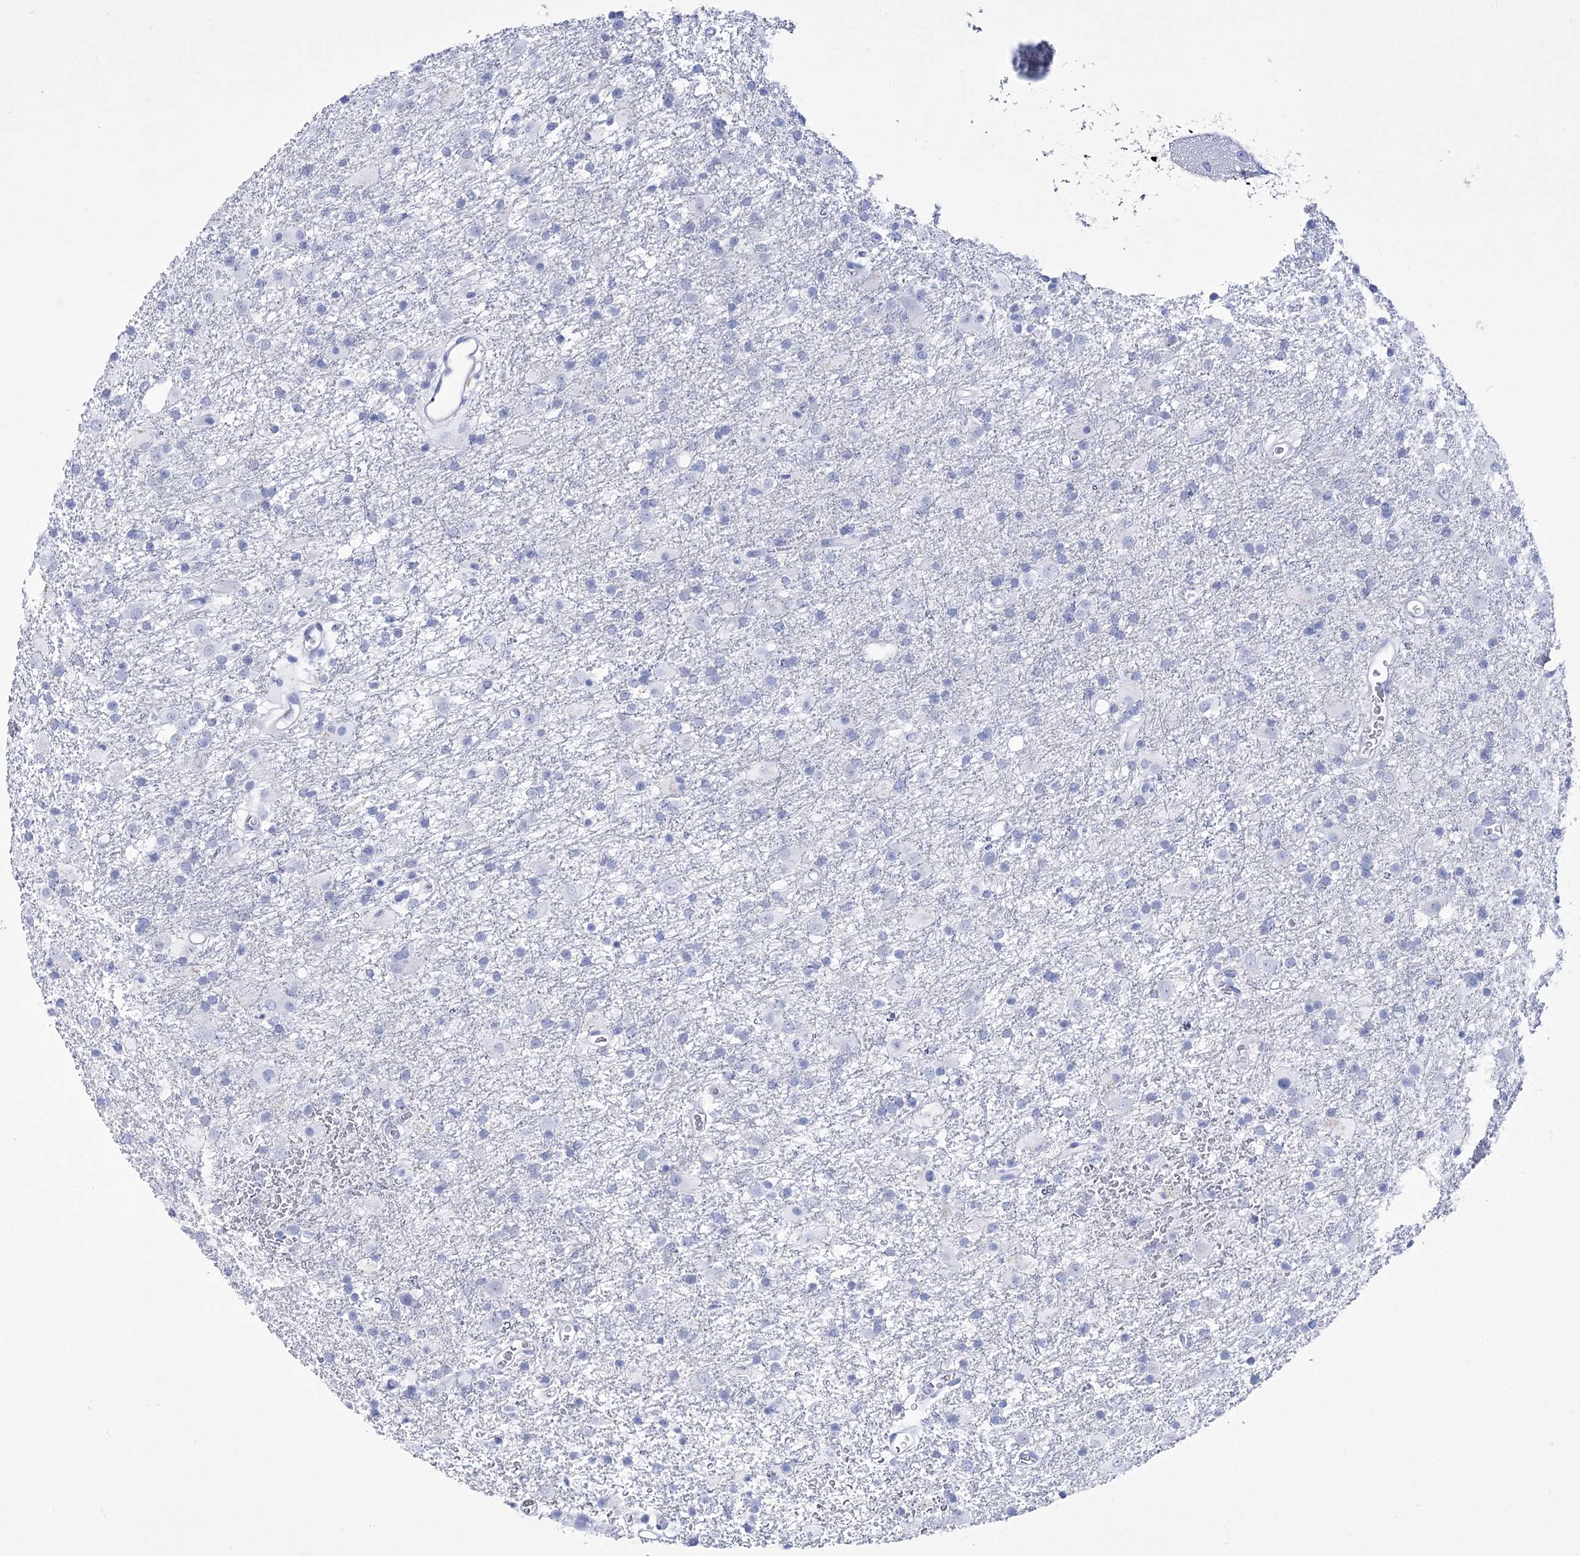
{"staining": {"intensity": "negative", "quantity": "none", "location": "none"}, "tissue": "glioma", "cell_type": "Tumor cells", "image_type": "cancer", "snomed": [{"axis": "morphology", "description": "Glioma, malignant, Low grade"}, {"axis": "topography", "description": "Brain"}], "caption": "This is an immunohistochemistry (IHC) photomicrograph of human malignant glioma (low-grade). There is no staining in tumor cells.", "gene": "RNF186", "patient": {"sex": "male", "age": 65}}